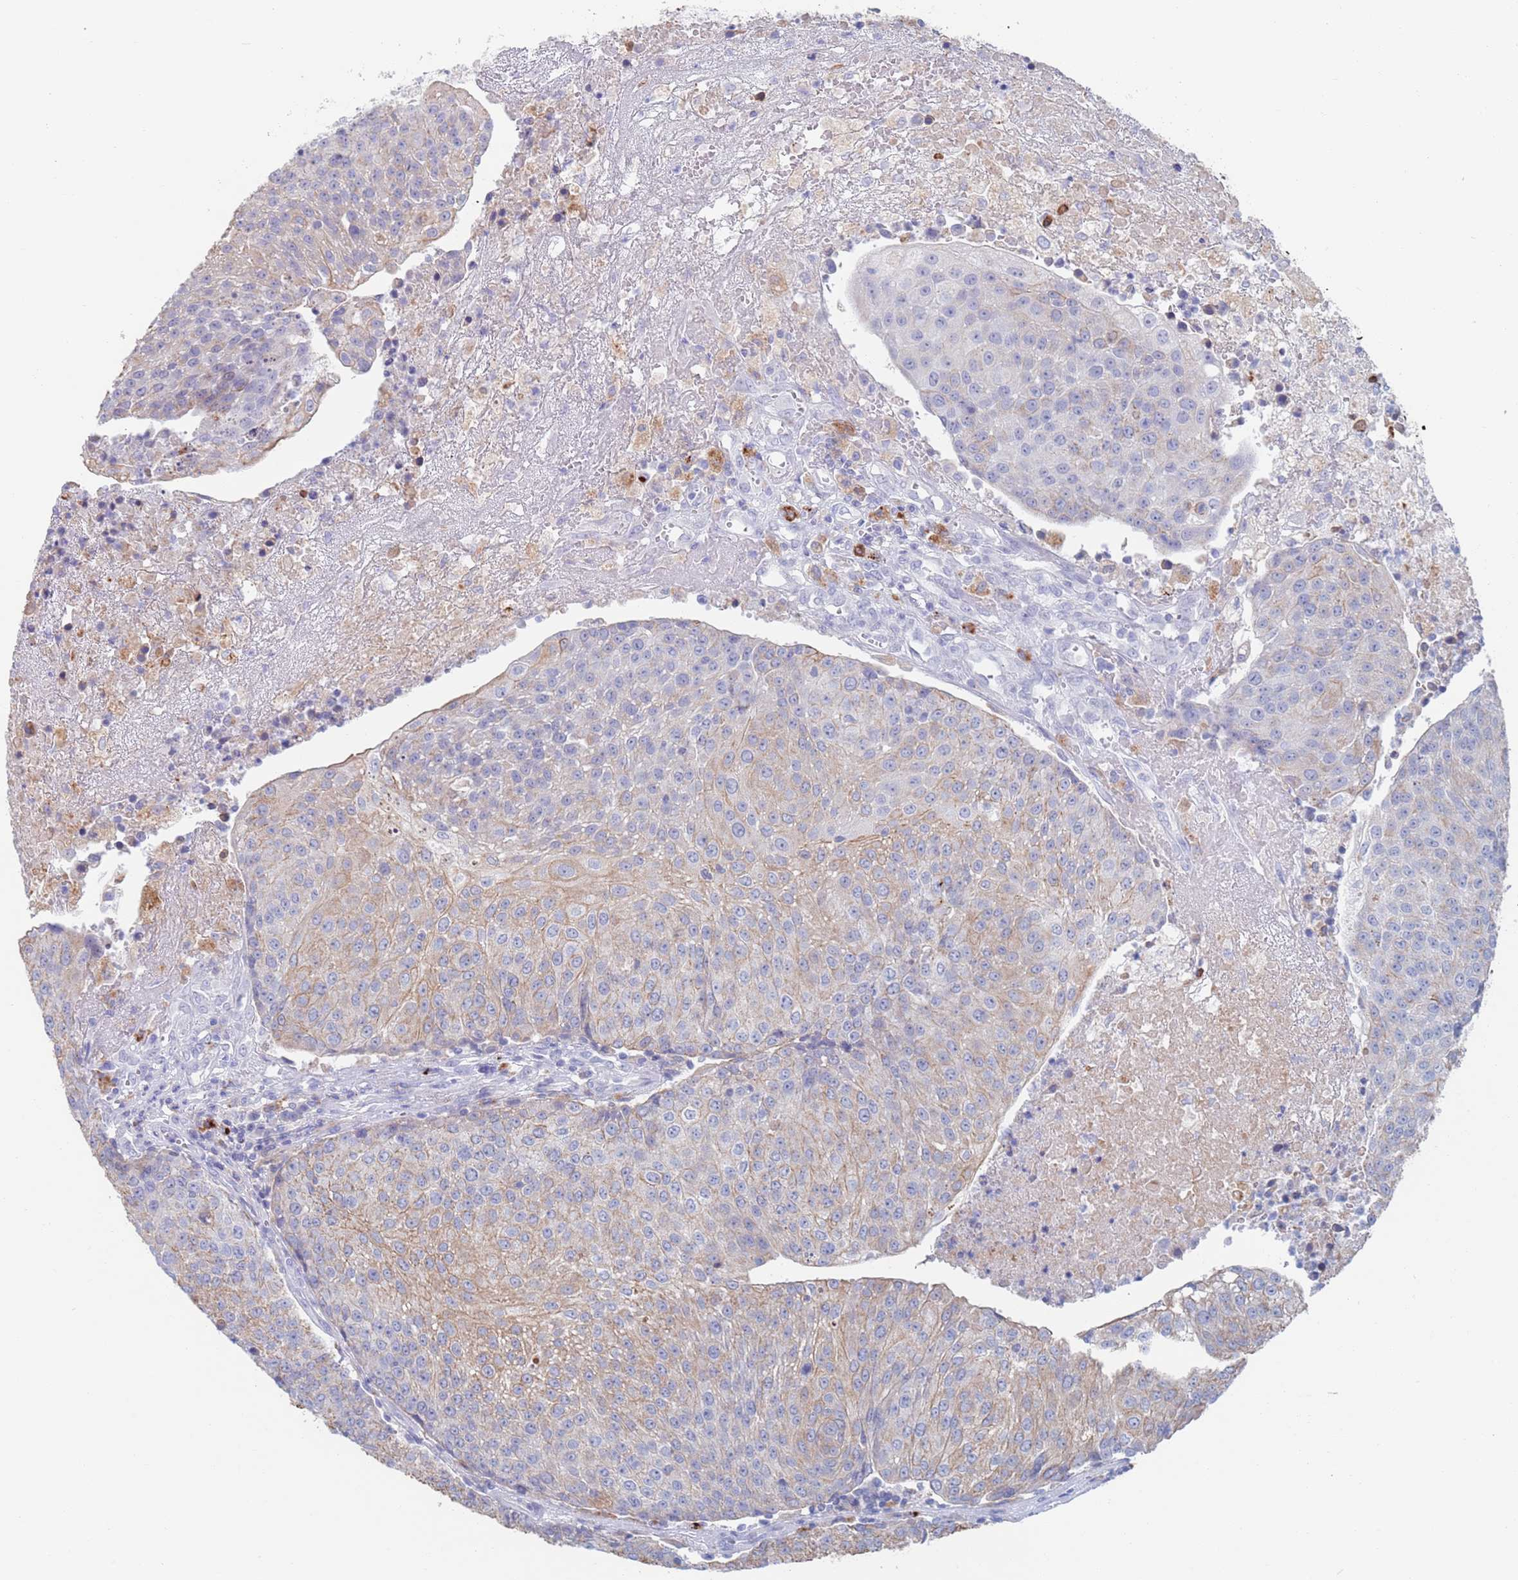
{"staining": {"intensity": "weak", "quantity": "<25%", "location": "cytoplasmic/membranous"}, "tissue": "urothelial cancer", "cell_type": "Tumor cells", "image_type": "cancer", "snomed": [{"axis": "morphology", "description": "Urothelial carcinoma, High grade"}, {"axis": "topography", "description": "Urinary bladder"}], "caption": "There is no significant positivity in tumor cells of high-grade urothelial carcinoma.", "gene": "FUCA1", "patient": {"sex": "female", "age": 85}}